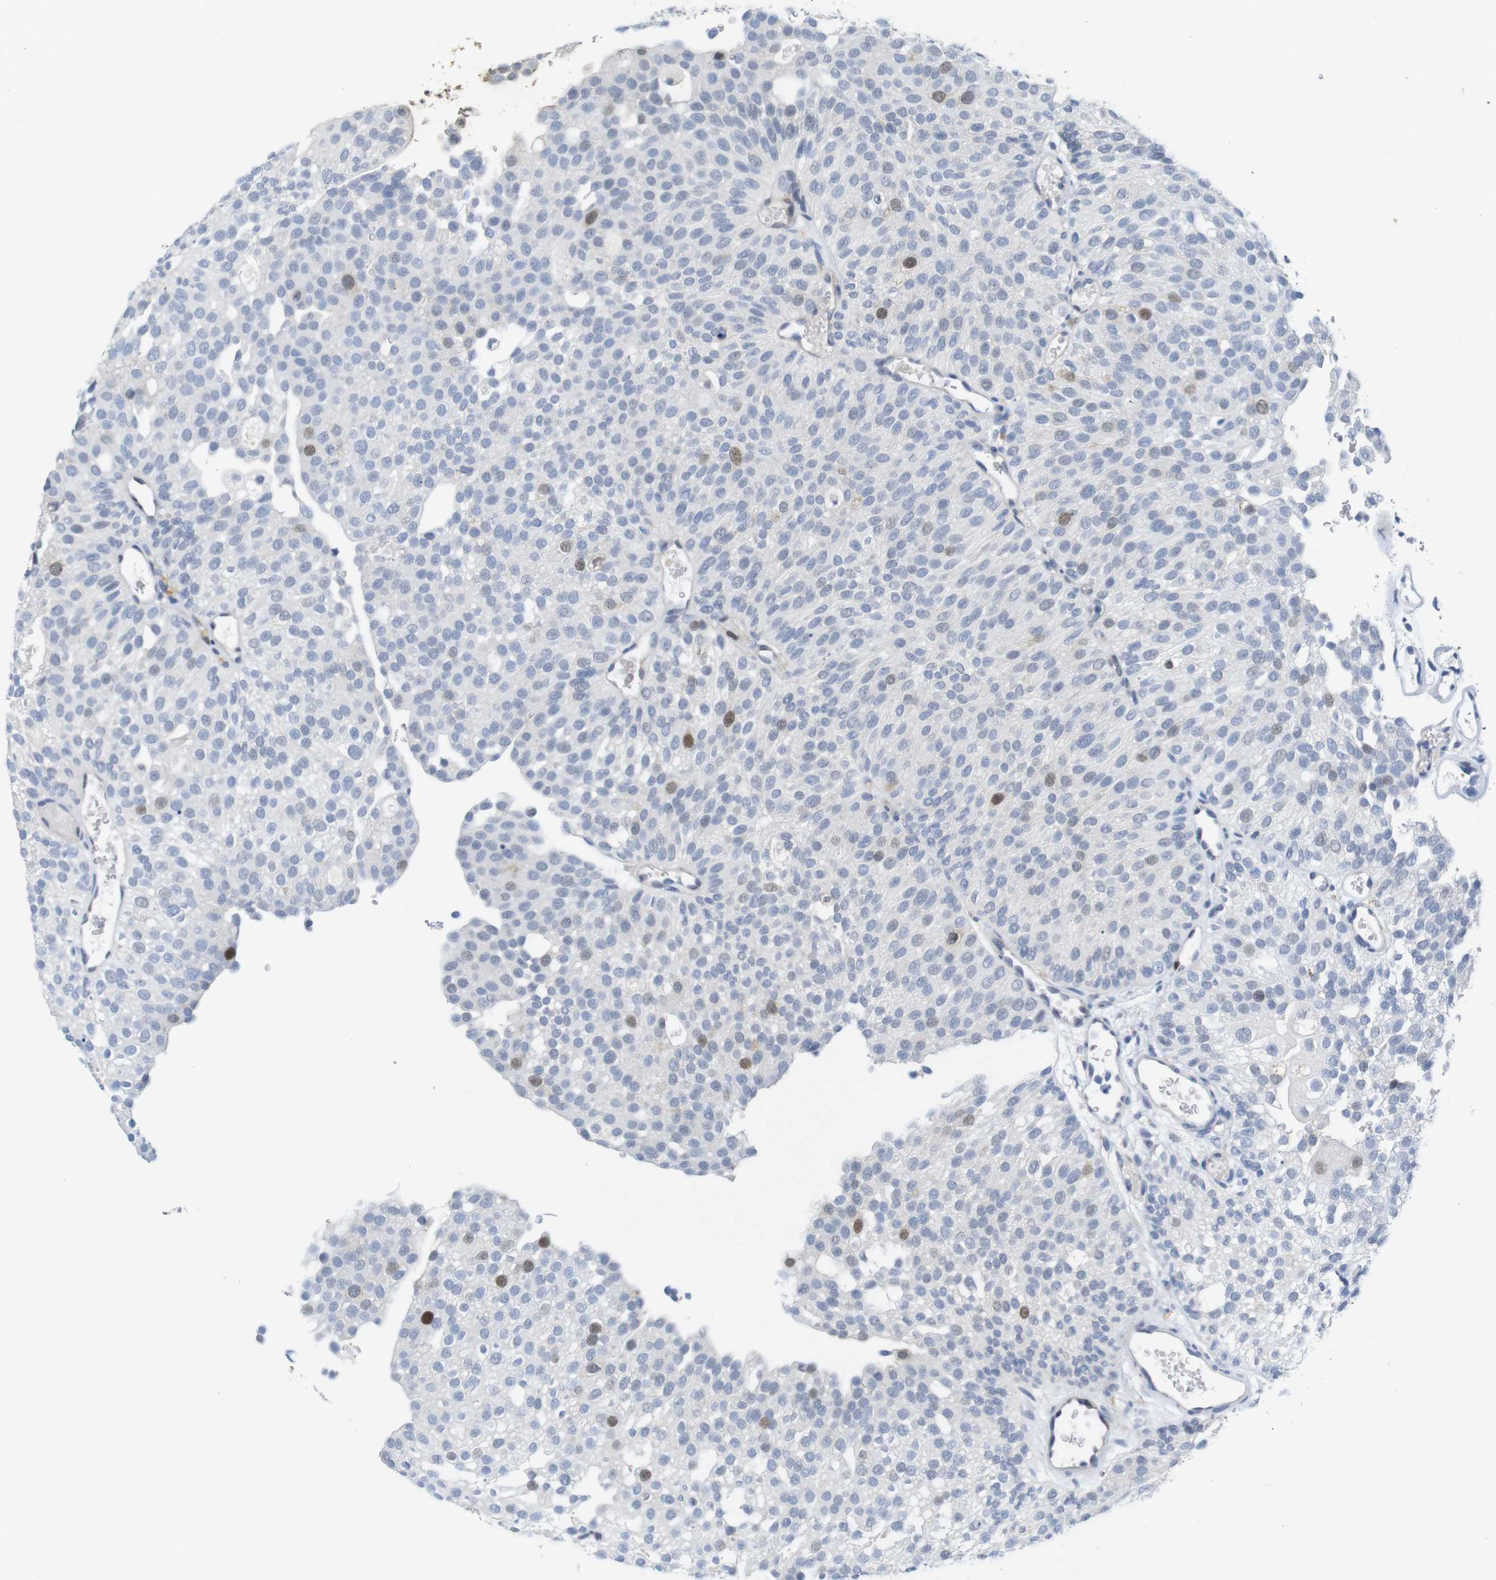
{"staining": {"intensity": "moderate", "quantity": "<25%", "location": "nuclear"}, "tissue": "urothelial cancer", "cell_type": "Tumor cells", "image_type": "cancer", "snomed": [{"axis": "morphology", "description": "Urothelial carcinoma, Low grade"}, {"axis": "topography", "description": "Urinary bladder"}], "caption": "Protein analysis of urothelial cancer tissue exhibits moderate nuclear positivity in approximately <25% of tumor cells.", "gene": "CDK2", "patient": {"sex": "male", "age": 78}}